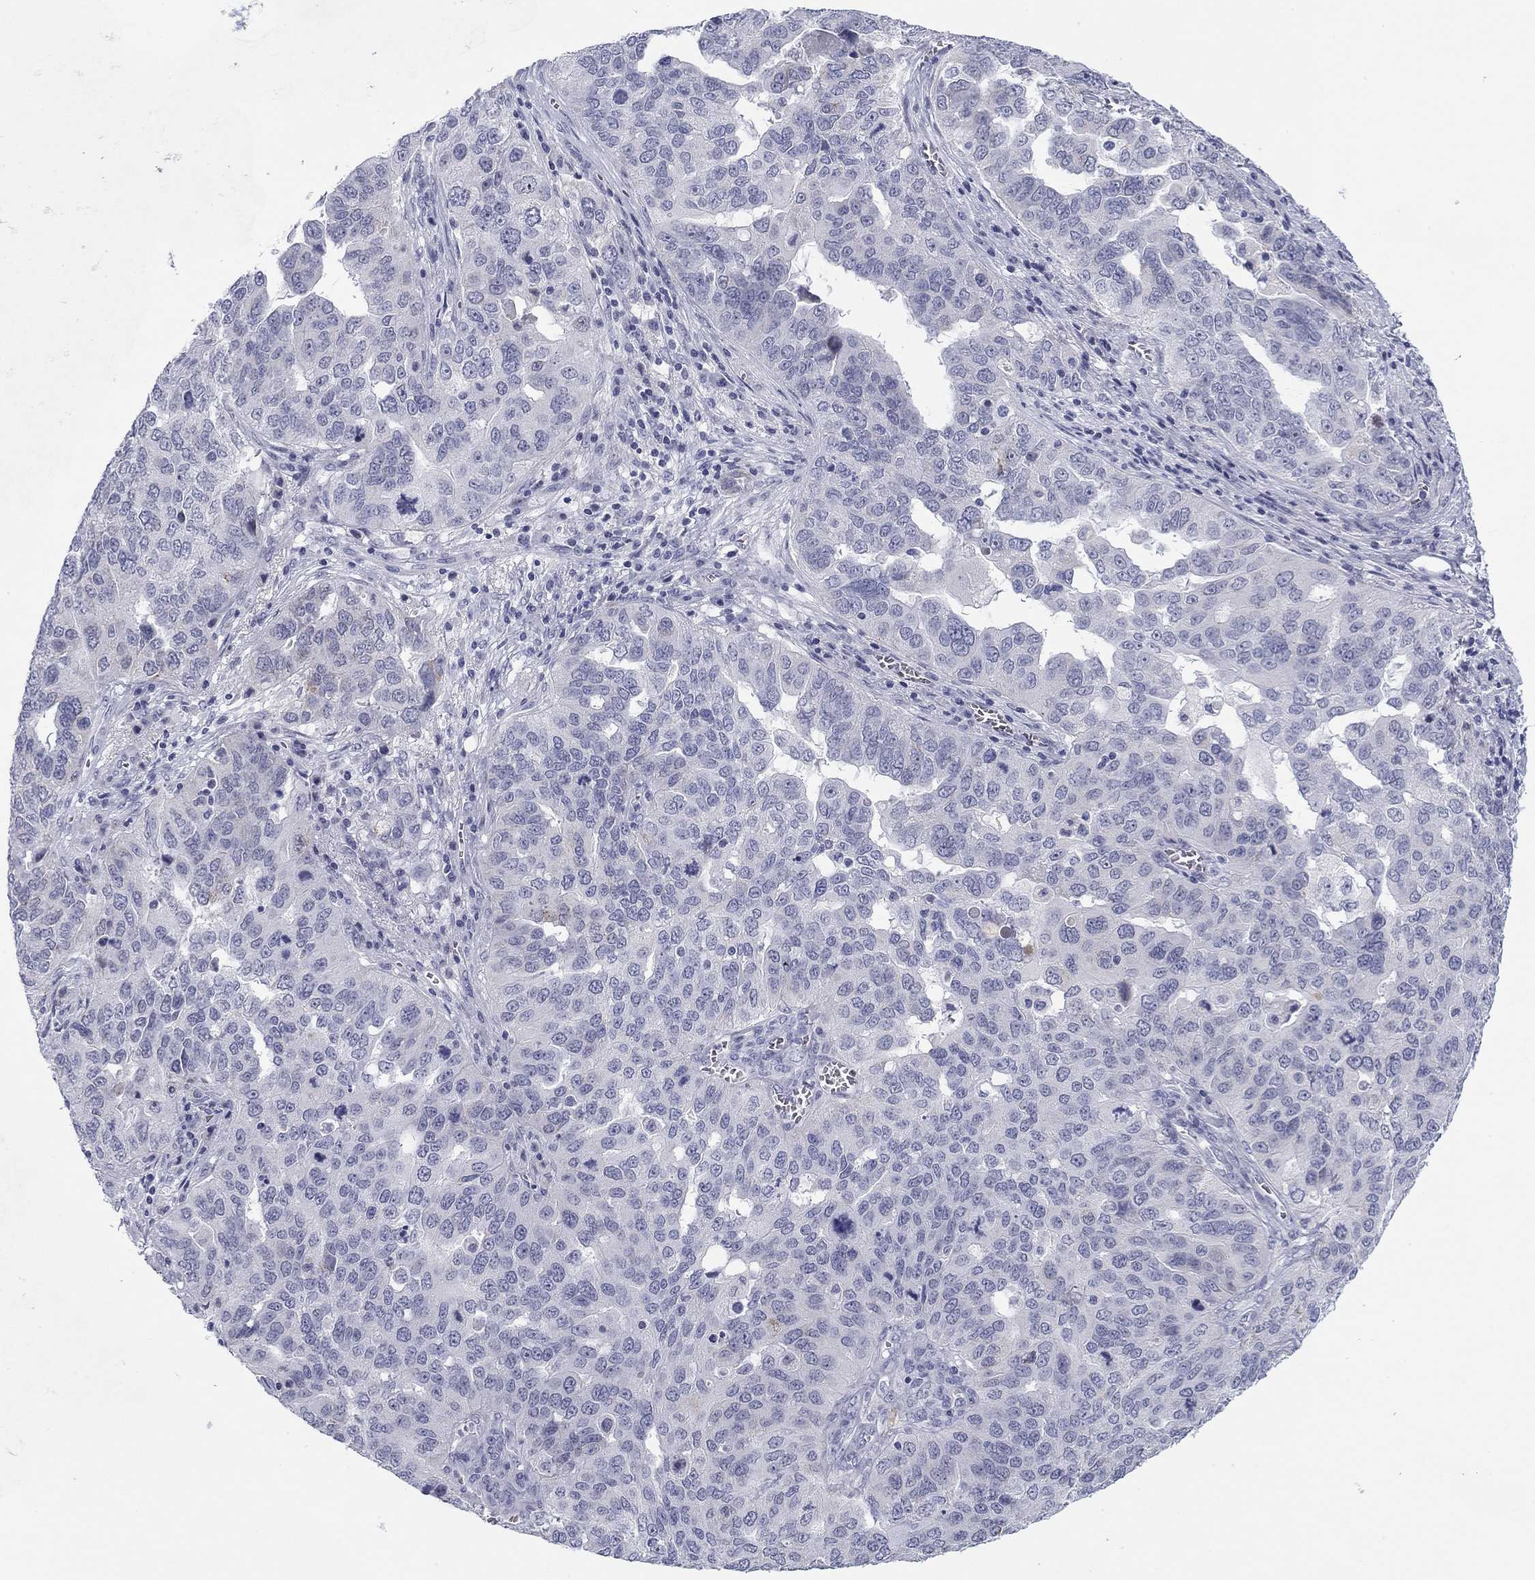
{"staining": {"intensity": "negative", "quantity": "none", "location": "none"}, "tissue": "ovarian cancer", "cell_type": "Tumor cells", "image_type": "cancer", "snomed": [{"axis": "morphology", "description": "Carcinoma, endometroid"}, {"axis": "topography", "description": "Soft tissue"}, {"axis": "topography", "description": "Ovary"}], "caption": "High magnification brightfield microscopy of ovarian endometroid carcinoma stained with DAB (3,3'-diaminobenzidine) (brown) and counterstained with hematoxylin (blue): tumor cells show no significant expression.", "gene": "PRPH", "patient": {"sex": "female", "age": 52}}